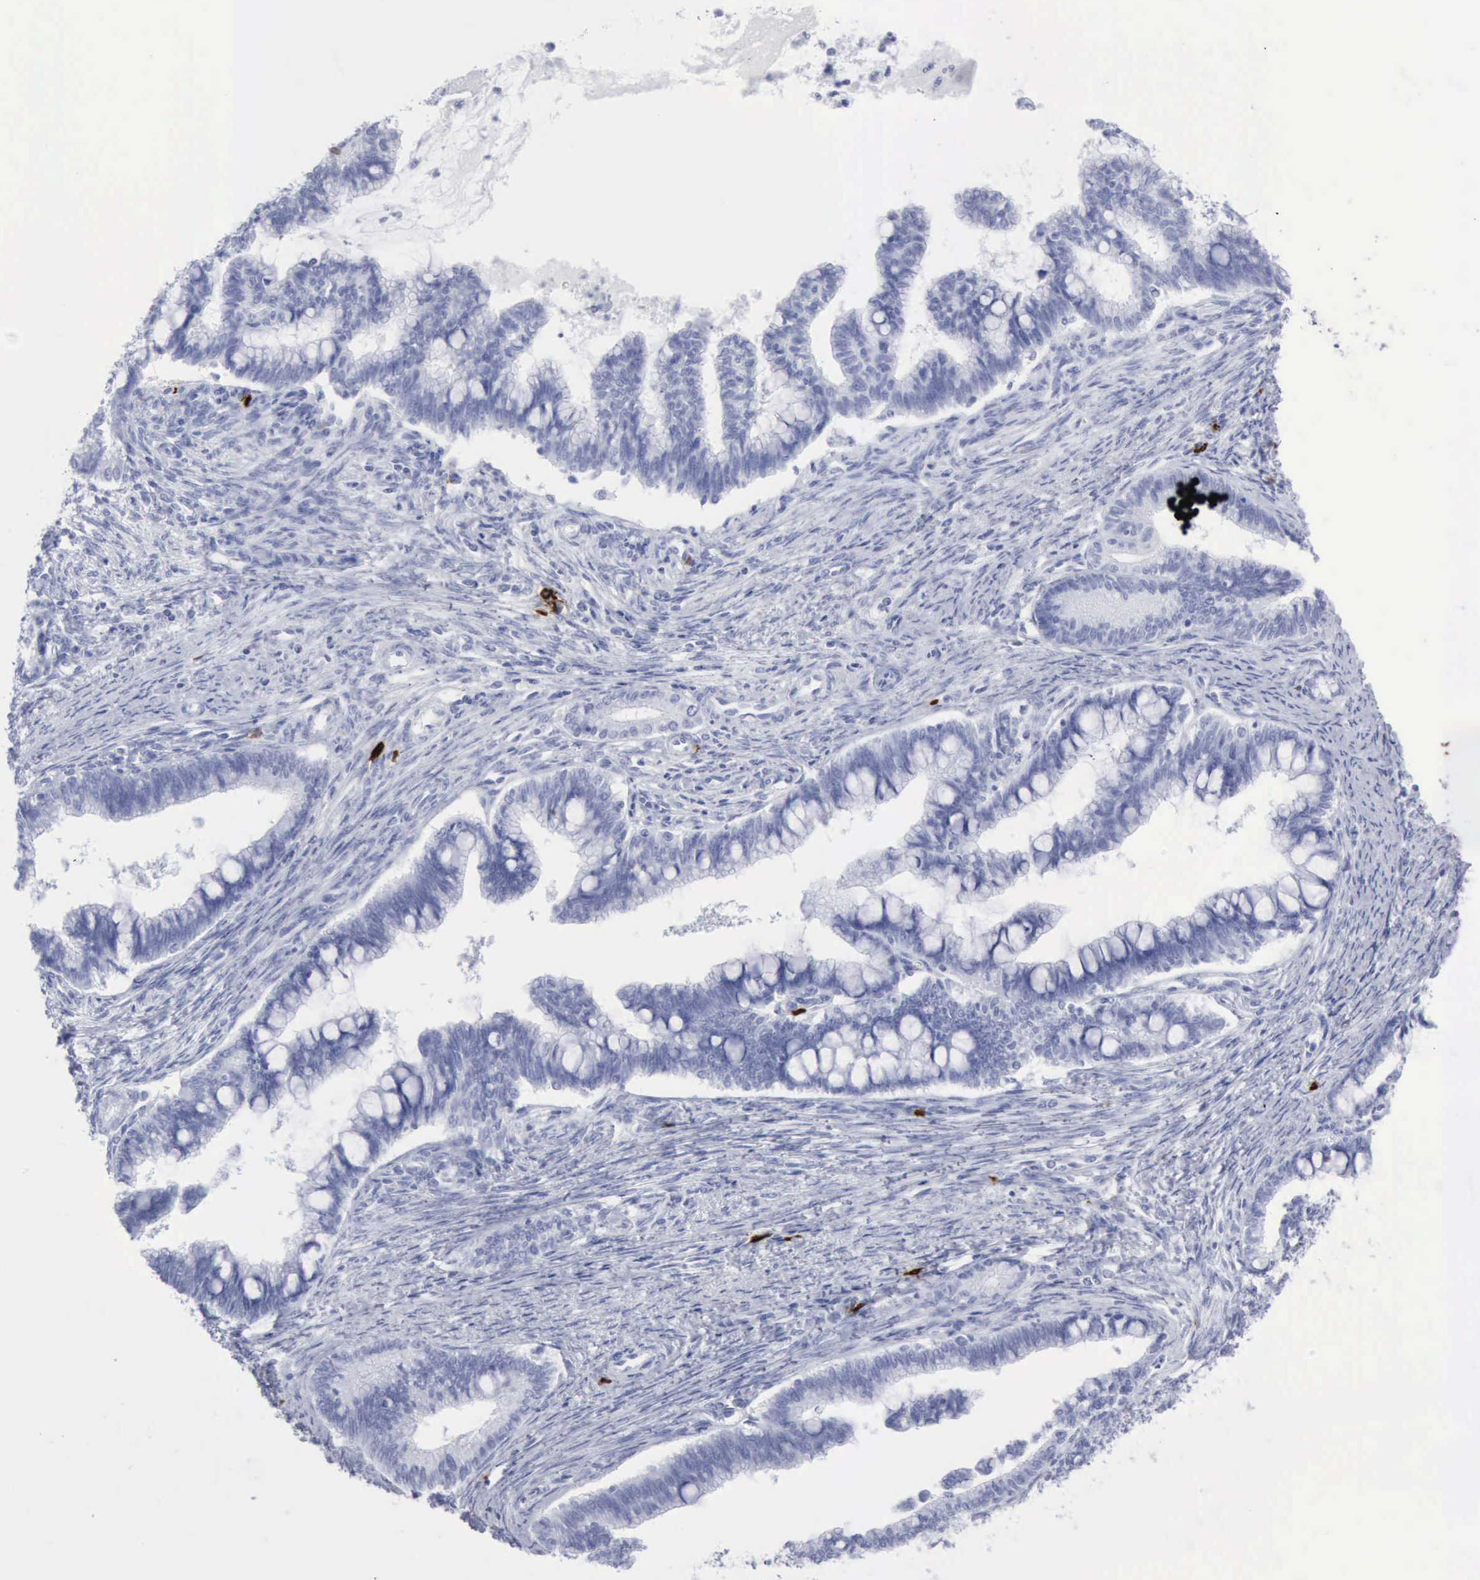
{"staining": {"intensity": "negative", "quantity": "none", "location": "none"}, "tissue": "cervical cancer", "cell_type": "Tumor cells", "image_type": "cancer", "snomed": [{"axis": "morphology", "description": "Adenocarcinoma, NOS"}, {"axis": "topography", "description": "Cervix"}], "caption": "Immunohistochemistry histopathology image of neoplastic tissue: cervical adenocarcinoma stained with DAB (3,3'-diaminobenzidine) reveals no significant protein positivity in tumor cells. The staining was performed using DAB (3,3'-diaminobenzidine) to visualize the protein expression in brown, while the nuclei were stained in blue with hematoxylin (Magnification: 20x).", "gene": "CMA1", "patient": {"sex": "female", "age": 36}}